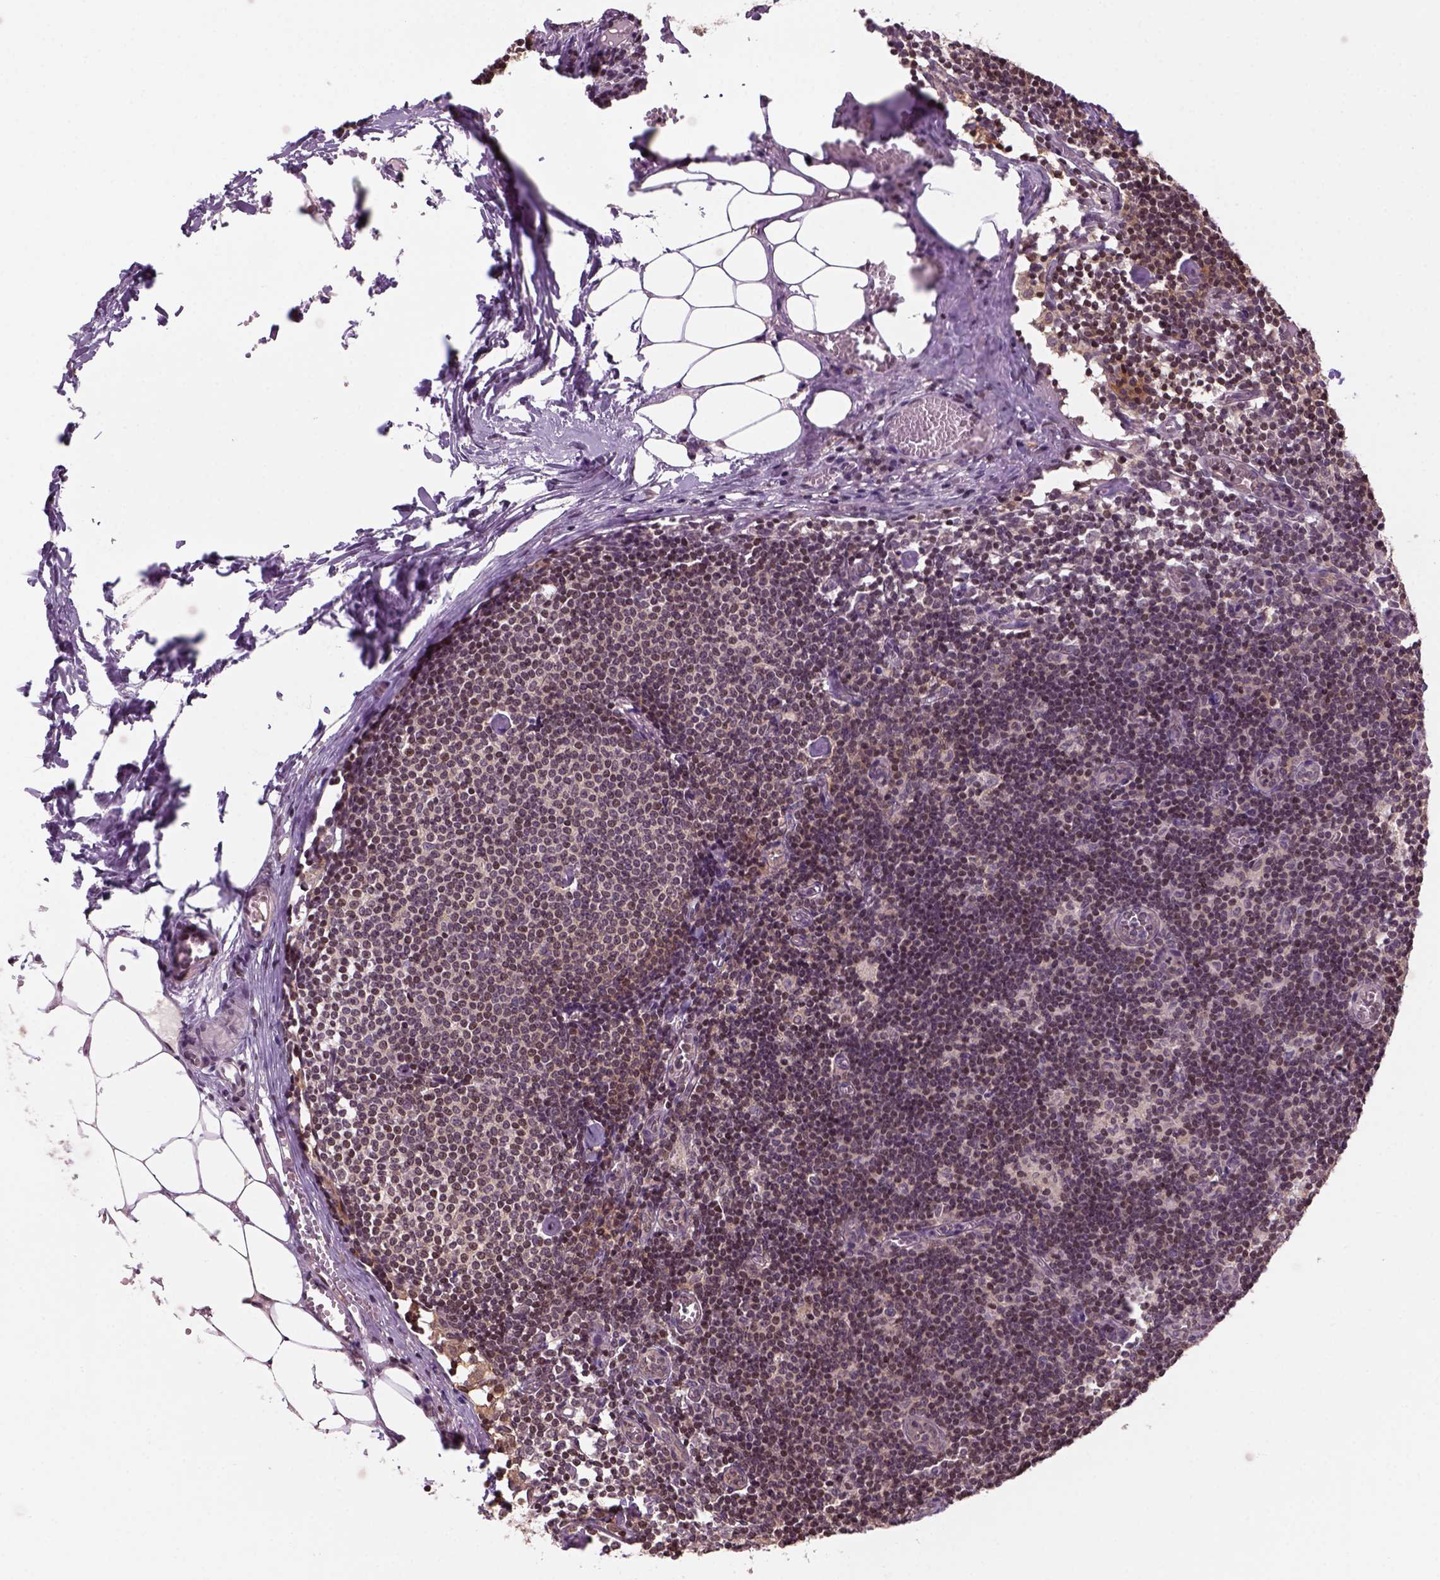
{"staining": {"intensity": "moderate", "quantity": "25%-75%", "location": "nuclear"}, "tissue": "lymph node", "cell_type": "Germinal center cells", "image_type": "normal", "snomed": [{"axis": "morphology", "description": "Normal tissue, NOS"}, {"axis": "topography", "description": "Lymph node"}], "caption": "This is a histology image of immunohistochemistry staining of benign lymph node, which shows moderate staining in the nuclear of germinal center cells.", "gene": "GOT1", "patient": {"sex": "female", "age": 52}}